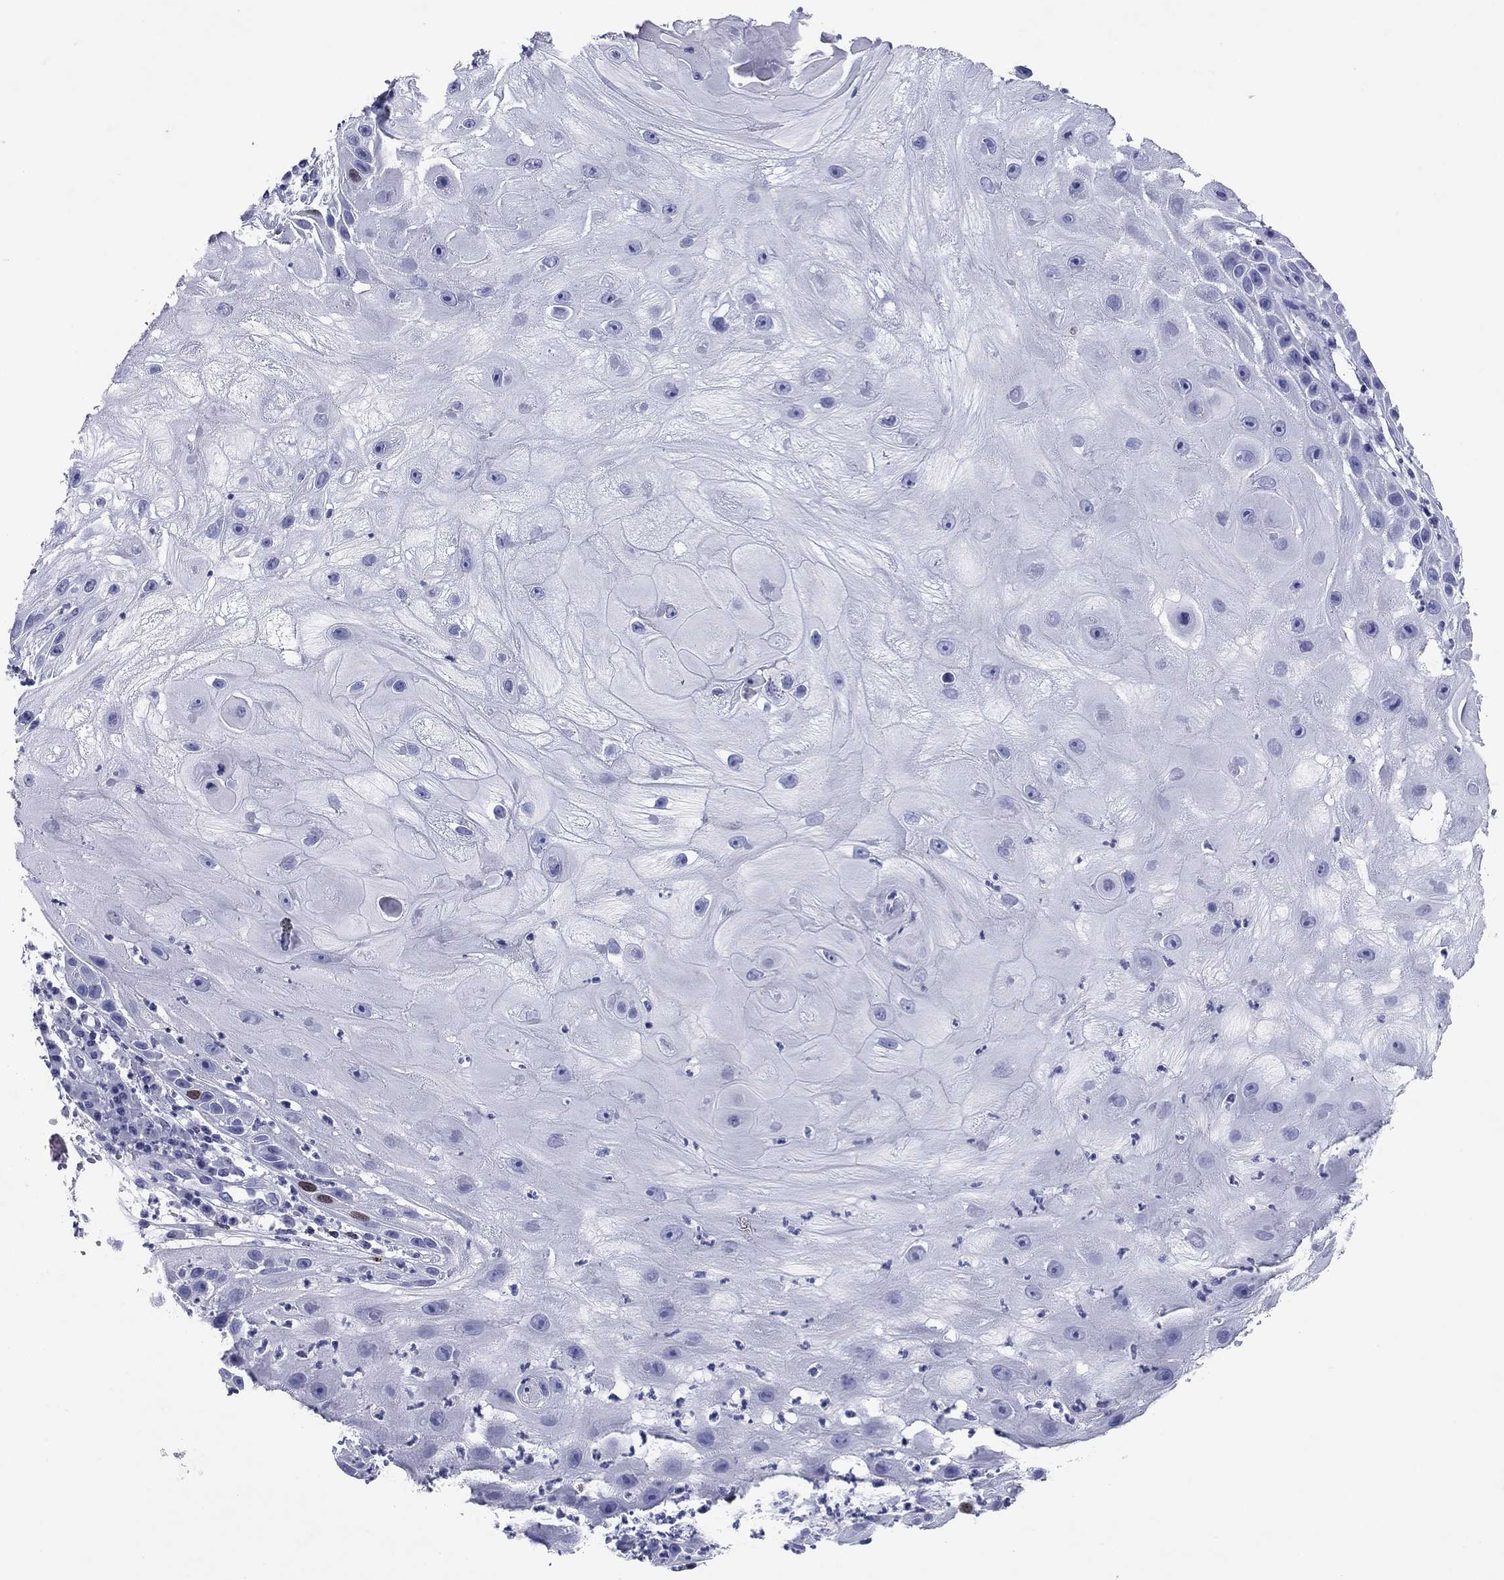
{"staining": {"intensity": "weak", "quantity": "<25%", "location": "nuclear"}, "tissue": "skin cancer", "cell_type": "Tumor cells", "image_type": "cancer", "snomed": [{"axis": "morphology", "description": "Normal tissue, NOS"}, {"axis": "morphology", "description": "Squamous cell carcinoma, NOS"}, {"axis": "topography", "description": "Skin"}], "caption": "High magnification brightfield microscopy of skin squamous cell carcinoma stained with DAB (brown) and counterstained with hematoxylin (blue): tumor cells show no significant positivity. (Immunohistochemistry, brightfield microscopy, high magnification).", "gene": "GZMK", "patient": {"sex": "male", "age": 79}}